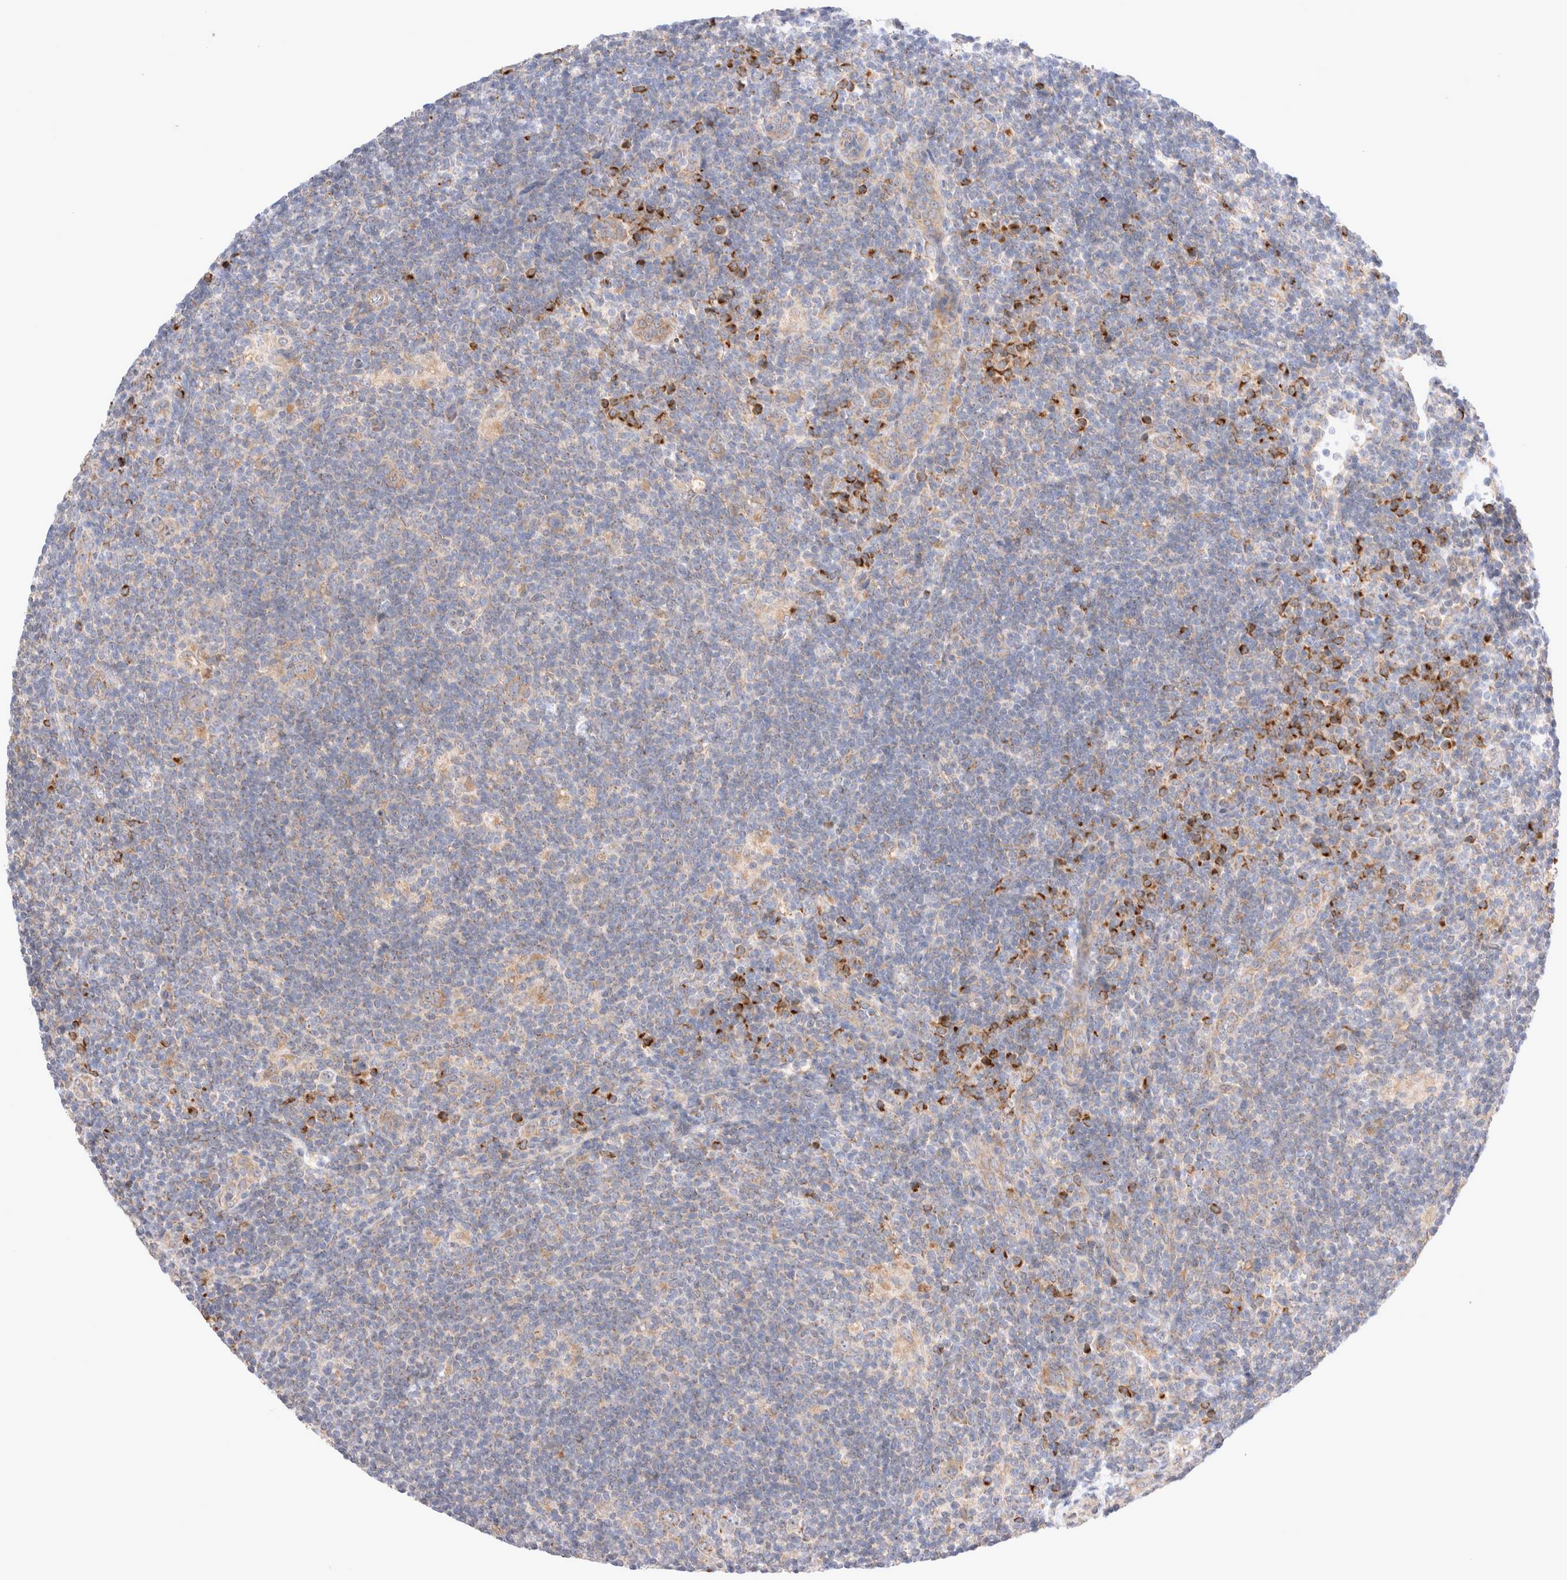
{"staining": {"intensity": "weak", "quantity": "25%-75%", "location": "cytoplasmic/membranous"}, "tissue": "lymphoma", "cell_type": "Tumor cells", "image_type": "cancer", "snomed": [{"axis": "morphology", "description": "Hodgkin's disease, NOS"}, {"axis": "topography", "description": "Lymph node"}], "caption": "Weak cytoplasmic/membranous protein positivity is seen in about 25%-75% of tumor cells in lymphoma.", "gene": "NPC1", "patient": {"sex": "female", "age": 57}}